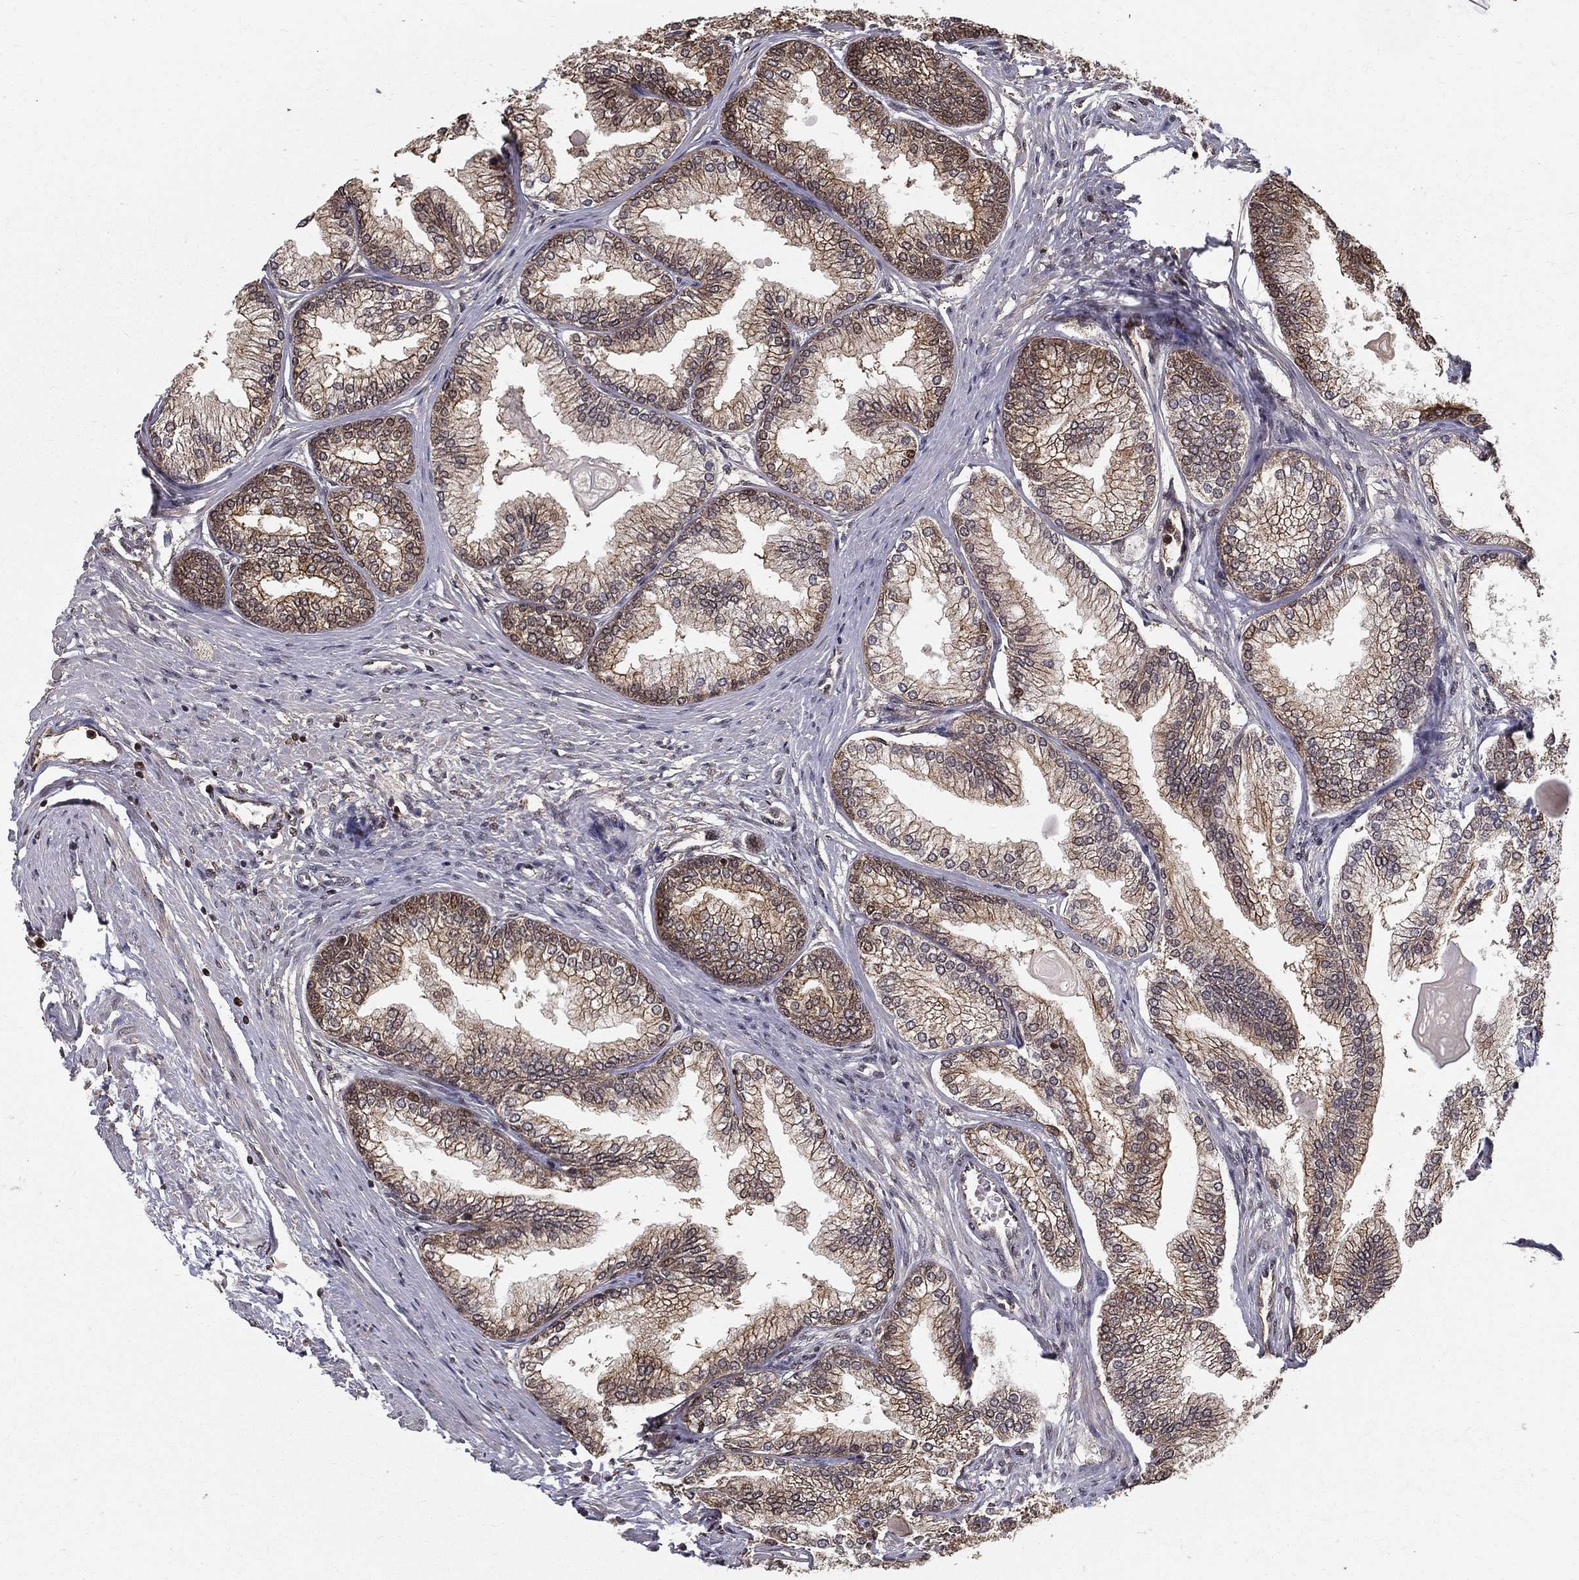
{"staining": {"intensity": "strong", "quantity": "25%-75%", "location": "cytoplasmic/membranous"}, "tissue": "prostate", "cell_type": "Glandular cells", "image_type": "normal", "snomed": [{"axis": "morphology", "description": "Normal tissue, NOS"}, {"axis": "topography", "description": "Prostate"}], "caption": "Immunohistochemical staining of unremarkable prostate shows 25%-75% levels of strong cytoplasmic/membranous protein expression in about 25%-75% of glandular cells. The protein is stained brown, and the nuclei are stained in blue (DAB (3,3'-diaminobenzidine) IHC with brightfield microscopy, high magnification).", "gene": "SLC6A6", "patient": {"sex": "male", "age": 72}}